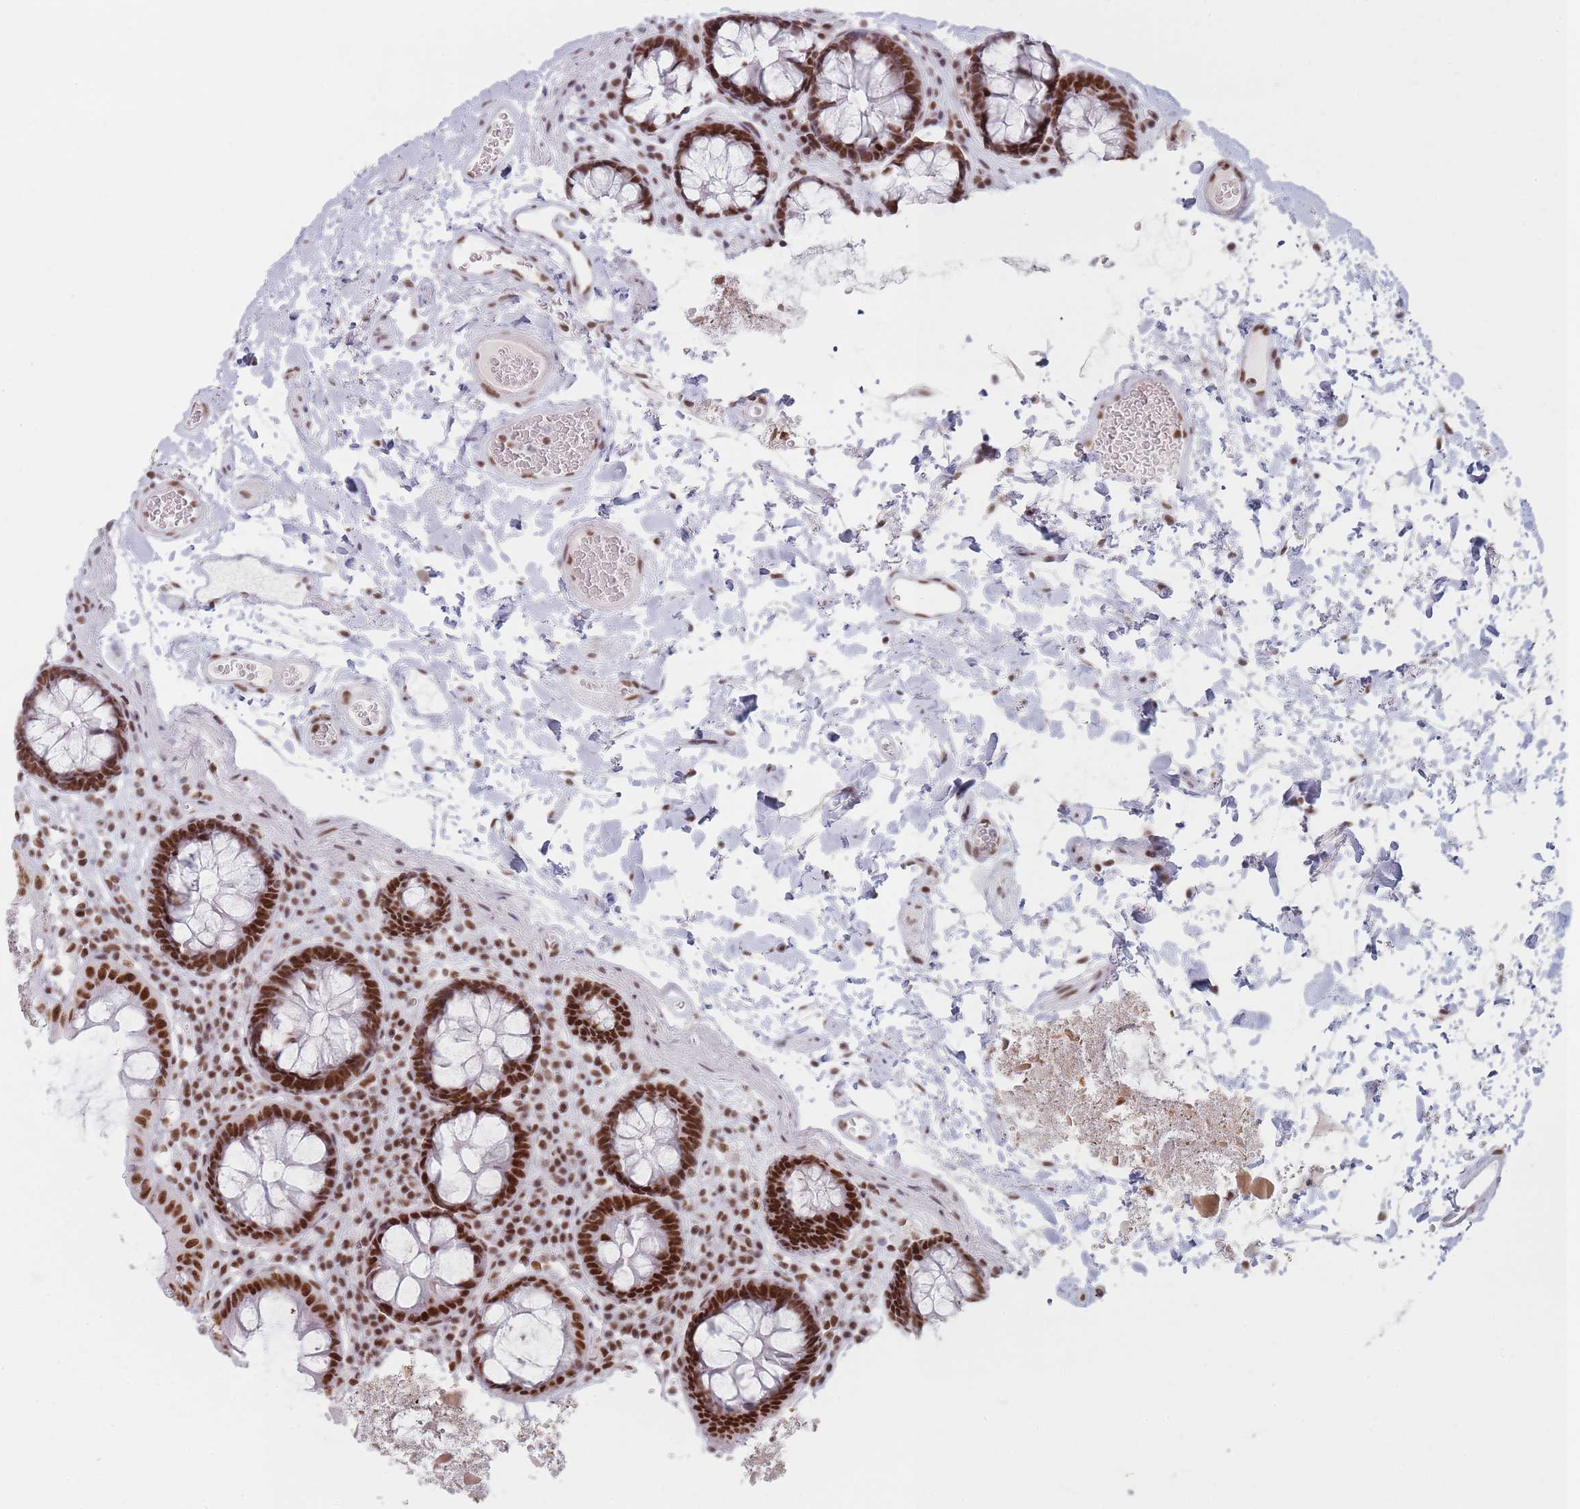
{"staining": {"intensity": "moderate", "quantity": ">75%", "location": "nuclear"}, "tissue": "colon", "cell_type": "Endothelial cells", "image_type": "normal", "snomed": [{"axis": "morphology", "description": "Normal tissue, NOS"}, {"axis": "topography", "description": "Colon"}], "caption": "Protein analysis of unremarkable colon exhibits moderate nuclear staining in approximately >75% of endothelial cells.", "gene": "SAFB2", "patient": {"sex": "male", "age": 84}}